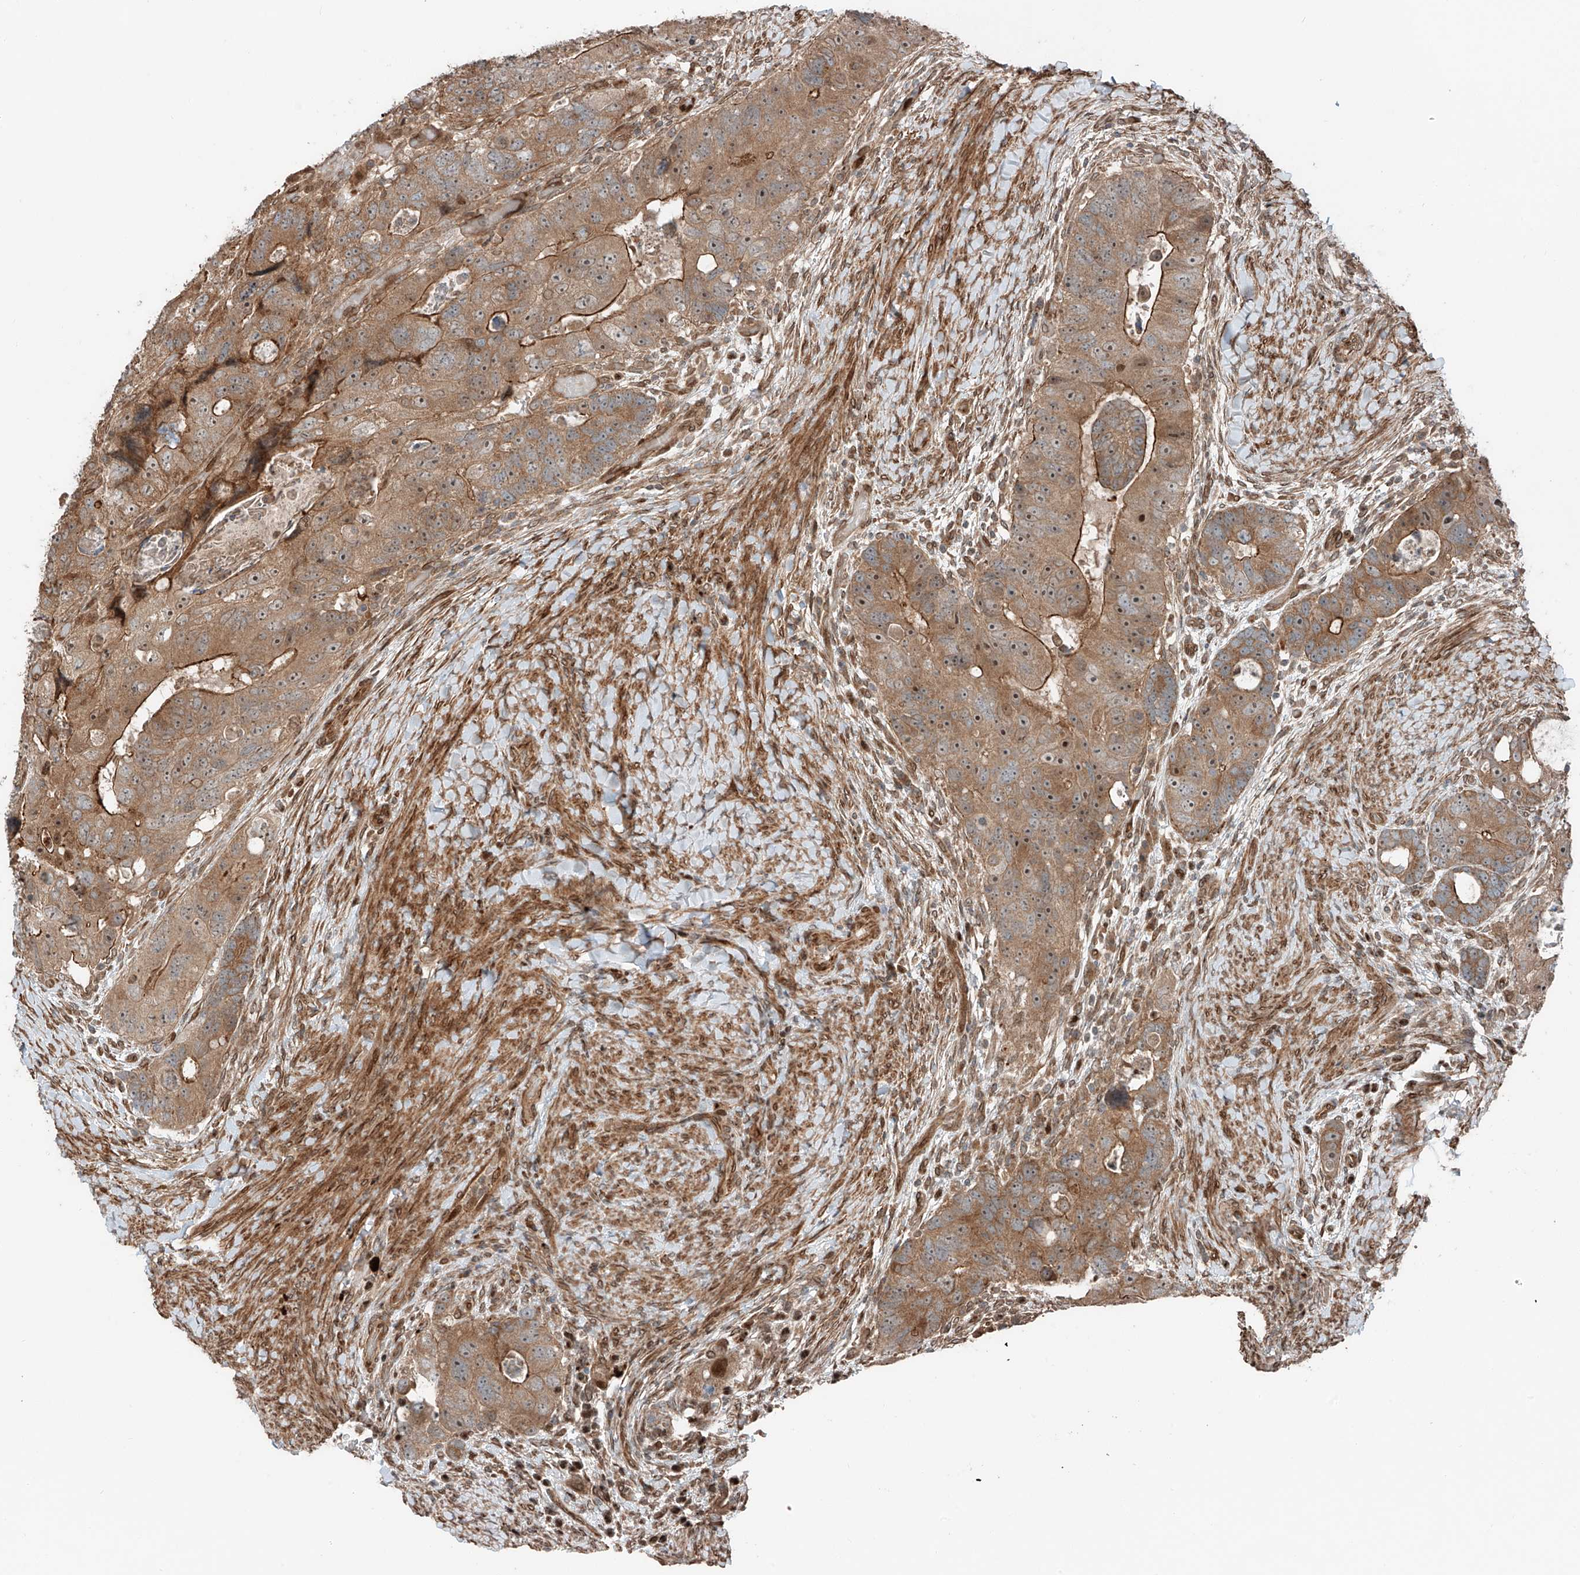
{"staining": {"intensity": "moderate", "quantity": ">75%", "location": "cytoplasmic/membranous"}, "tissue": "colorectal cancer", "cell_type": "Tumor cells", "image_type": "cancer", "snomed": [{"axis": "morphology", "description": "Adenocarcinoma, NOS"}, {"axis": "topography", "description": "Rectum"}], "caption": "Immunohistochemistry of human colorectal cancer displays medium levels of moderate cytoplasmic/membranous expression in about >75% of tumor cells. The staining was performed using DAB (3,3'-diaminobenzidine) to visualize the protein expression in brown, while the nuclei were stained in blue with hematoxylin (Magnification: 20x).", "gene": "CEP162", "patient": {"sex": "male", "age": 59}}